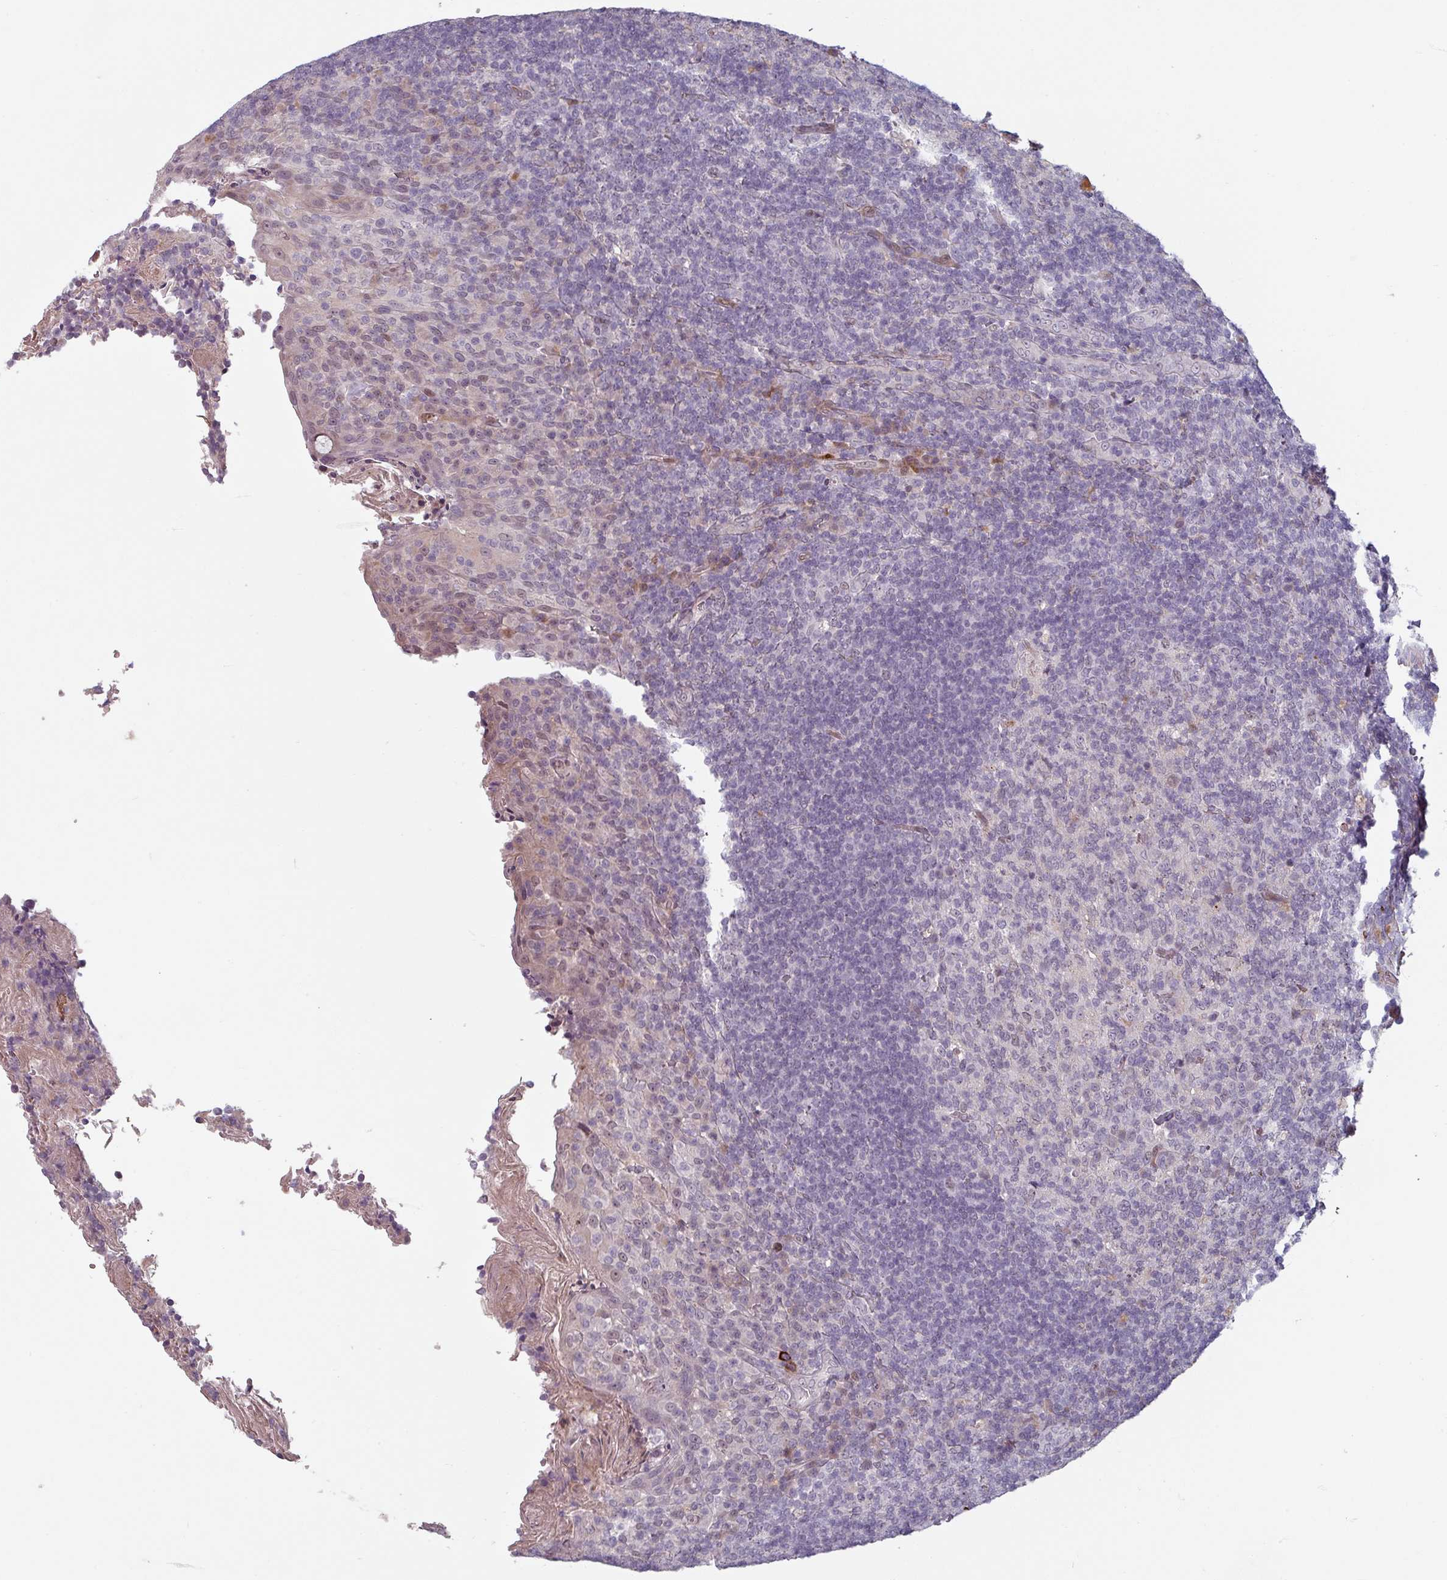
{"staining": {"intensity": "negative", "quantity": "none", "location": "none"}, "tissue": "tonsil", "cell_type": "Germinal center cells", "image_type": "normal", "snomed": [{"axis": "morphology", "description": "Normal tissue, NOS"}, {"axis": "topography", "description": "Tonsil"}], "caption": "DAB immunohistochemical staining of benign human tonsil displays no significant positivity in germinal center cells.", "gene": "CYB5RL", "patient": {"sex": "female", "age": 10}}